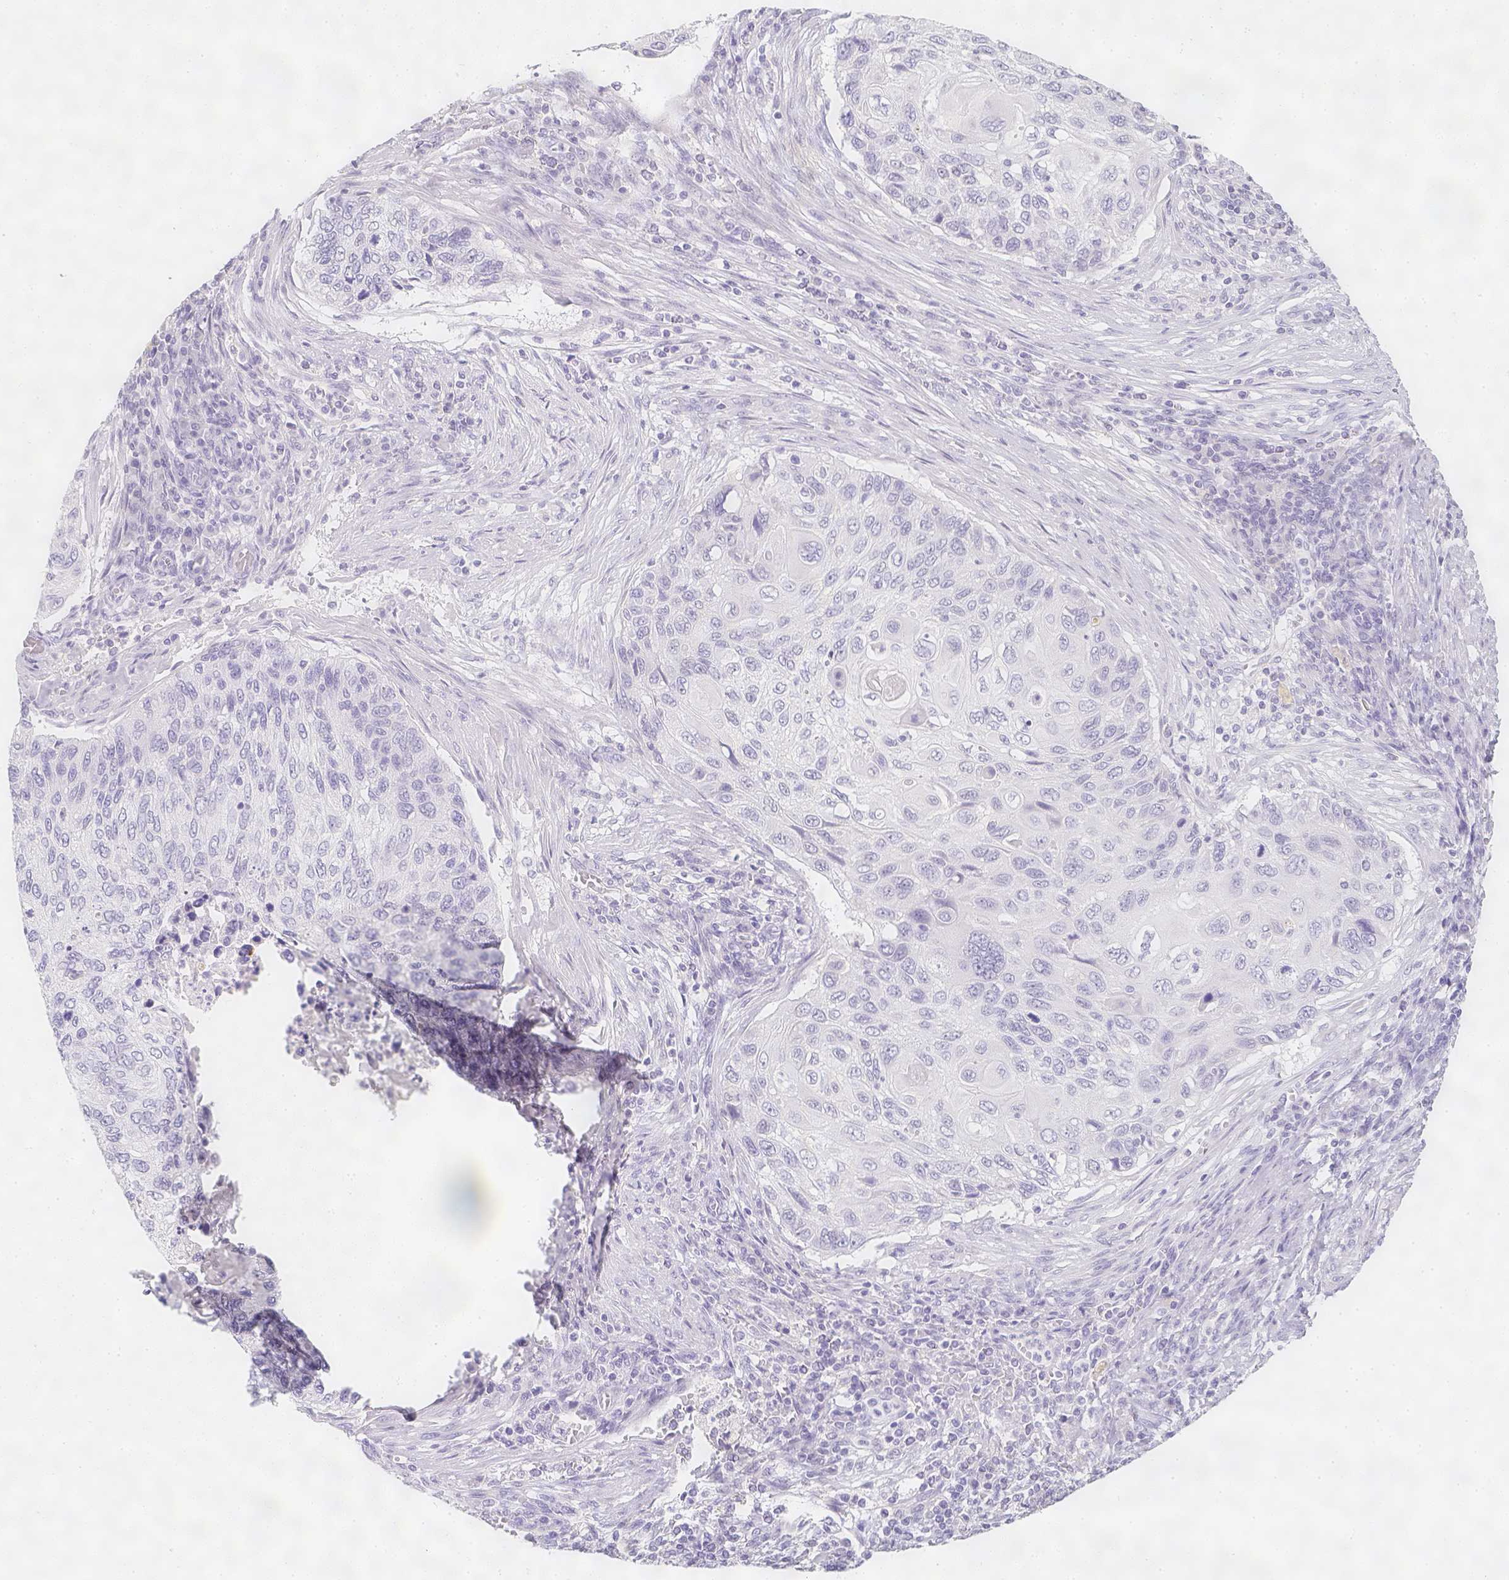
{"staining": {"intensity": "negative", "quantity": "none", "location": "none"}, "tissue": "cervical cancer", "cell_type": "Tumor cells", "image_type": "cancer", "snomed": [{"axis": "morphology", "description": "Squamous cell carcinoma, NOS"}, {"axis": "topography", "description": "Cervix"}], "caption": "IHC histopathology image of human cervical cancer (squamous cell carcinoma) stained for a protein (brown), which exhibits no staining in tumor cells.", "gene": "SLC18A1", "patient": {"sex": "female", "age": 70}}